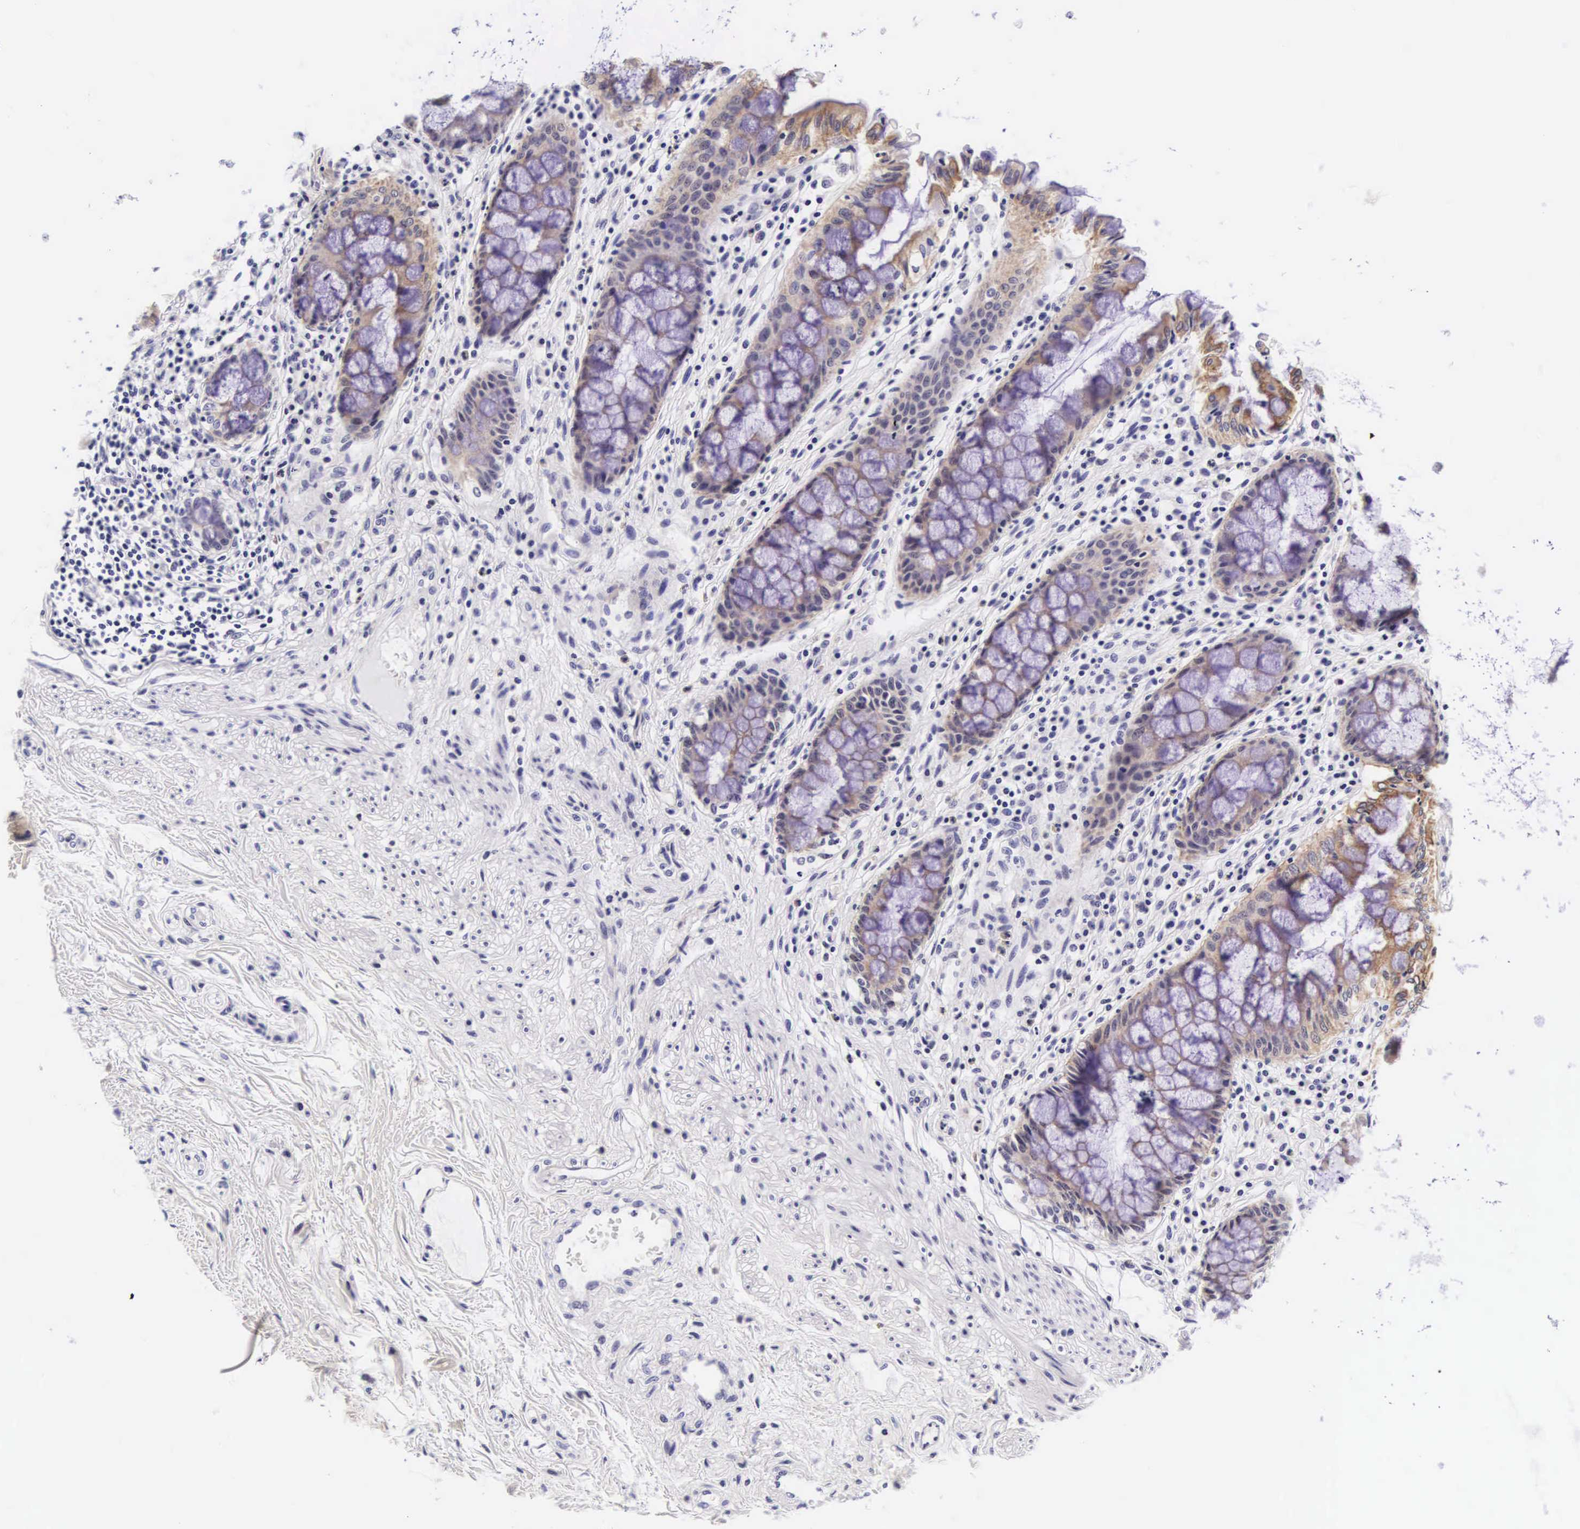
{"staining": {"intensity": "weak", "quantity": "25%-75%", "location": "cytoplasmic/membranous"}, "tissue": "rectum", "cell_type": "Glandular cells", "image_type": "normal", "snomed": [{"axis": "morphology", "description": "Normal tissue, NOS"}, {"axis": "topography", "description": "Rectum"}], "caption": "DAB immunohistochemical staining of unremarkable rectum displays weak cytoplasmic/membranous protein expression in about 25%-75% of glandular cells.", "gene": "PHETA2", "patient": {"sex": "female", "age": 75}}